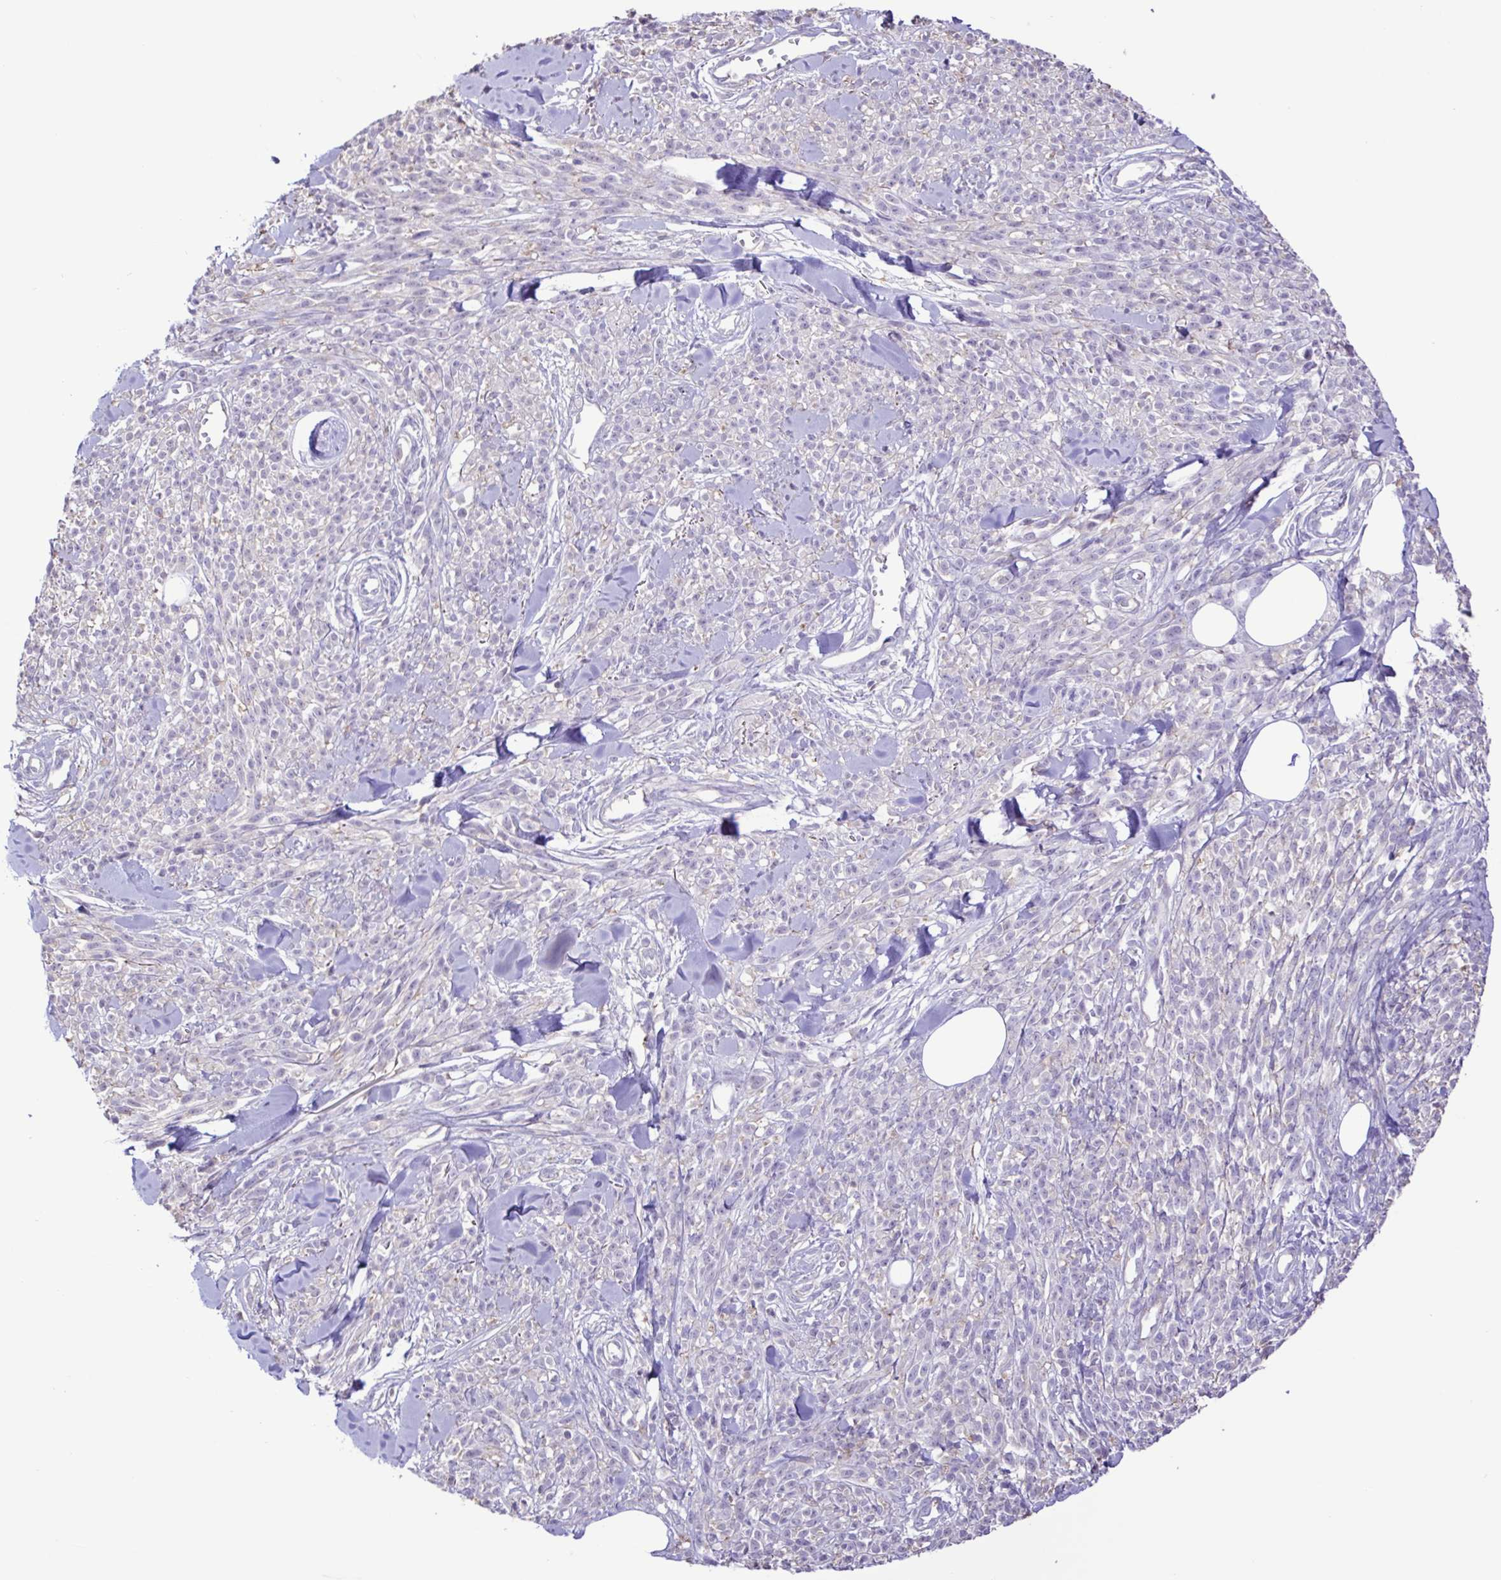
{"staining": {"intensity": "negative", "quantity": "none", "location": "none"}, "tissue": "melanoma", "cell_type": "Tumor cells", "image_type": "cancer", "snomed": [{"axis": "morphology", "description": "Malignant melanoma, NOS"}, {"axis": "topography", "description": "Skin"}, {"axis": "topography", "description": "Skin of trunk"}], "caption": "Human melanoma stained for a protein using immunohistochemistry shows no expression in tumor cells.", "gene": "CYP17A1", "patient": {"sex": "male", "age": 74}}